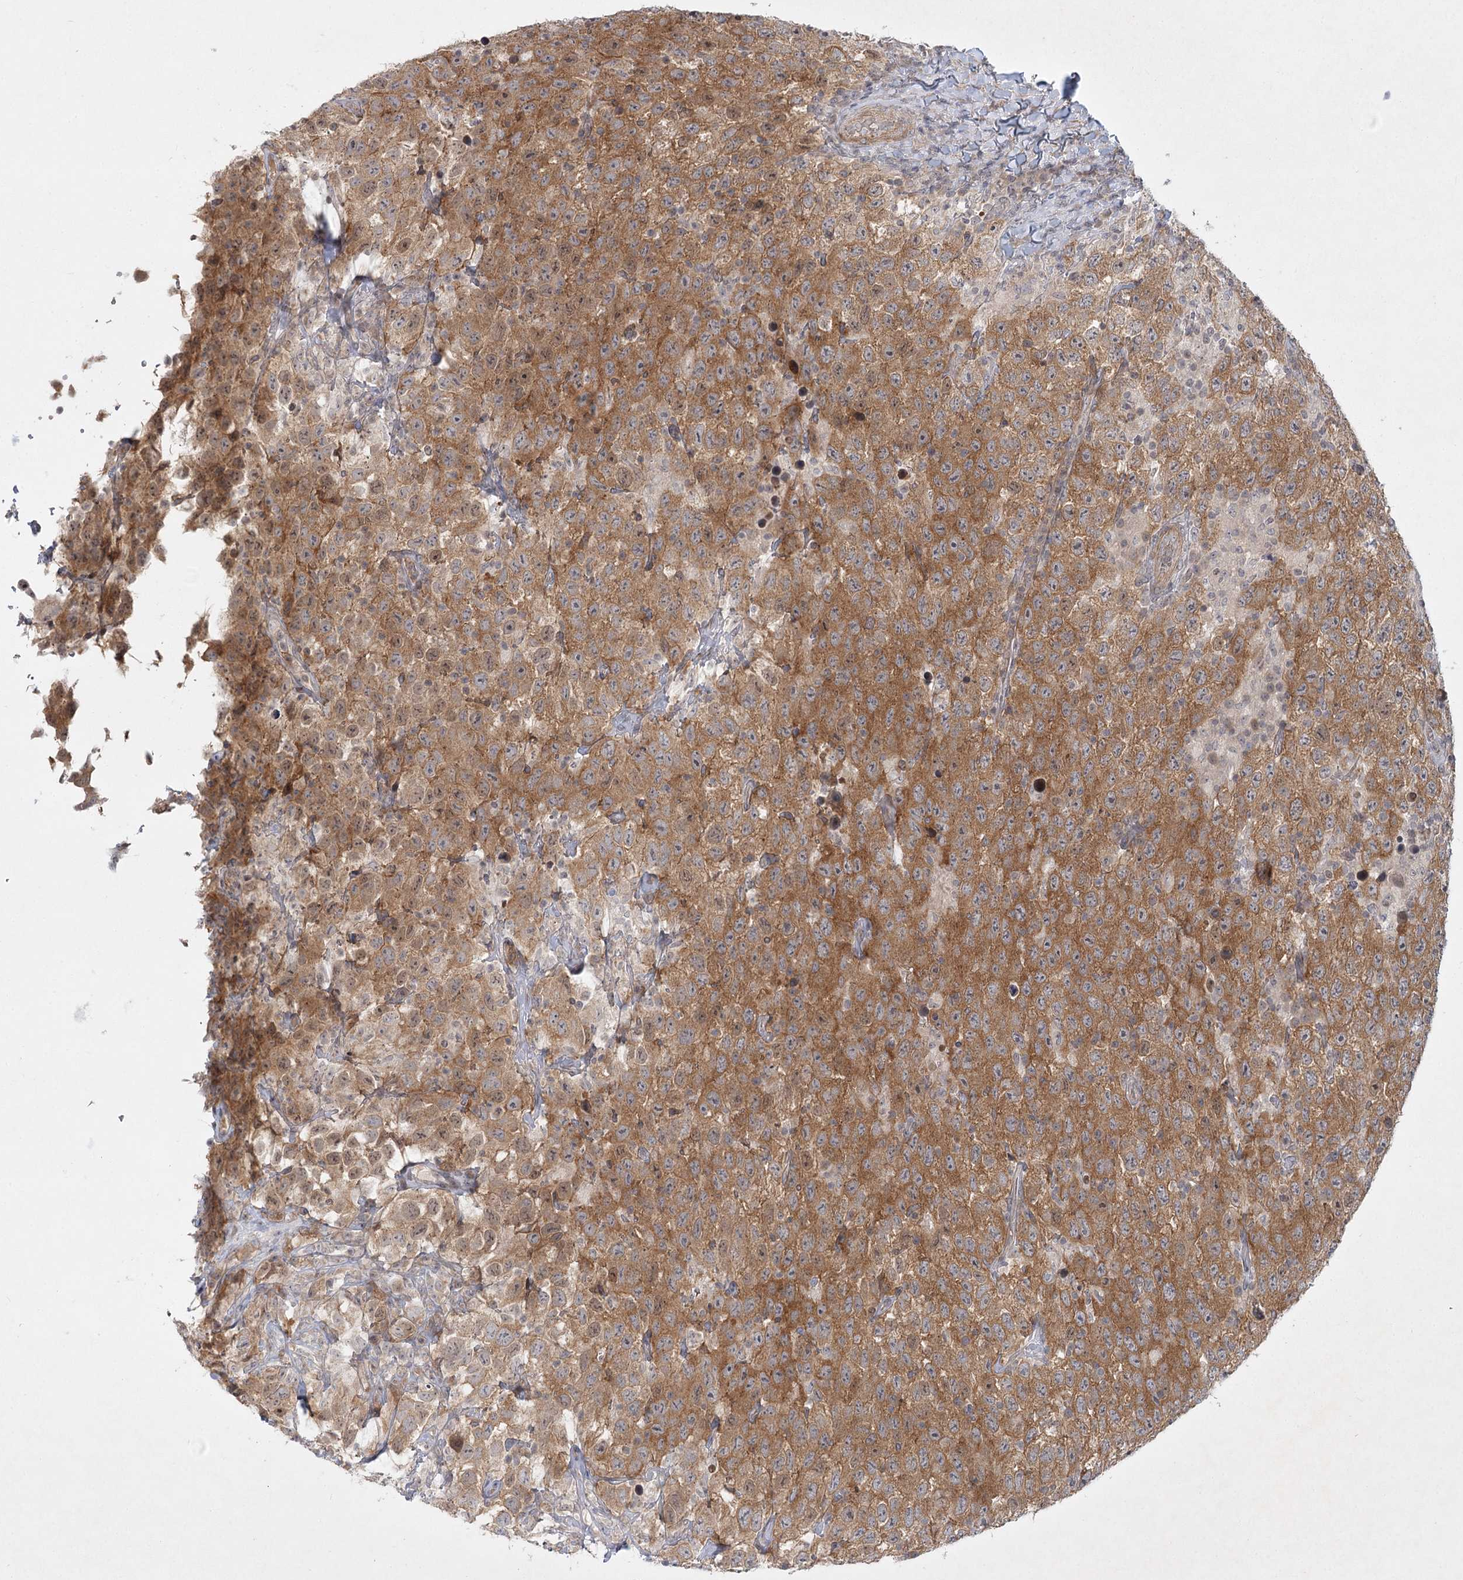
{"staining": {"intensity": "moderate", "quantity": ">75%", "location": "cytoplasmic/membranous"}, "tissue": "testis cancer", "cell_type": "Tumor cells", "image_type": "cancer", "snomed": [{"axis": "morphology", "description": "Seminoma, NOS"}, {"axis": "topography", "description": "Testis"}], "caption": "Testis cancer tissue reveals moderate cytoplasmic/membranous expression in about >75% of tumor cells, visualized by immunohistochemistry.", "gene": "SH2D3A", "patient": {"sex": "male", "age": 41}}